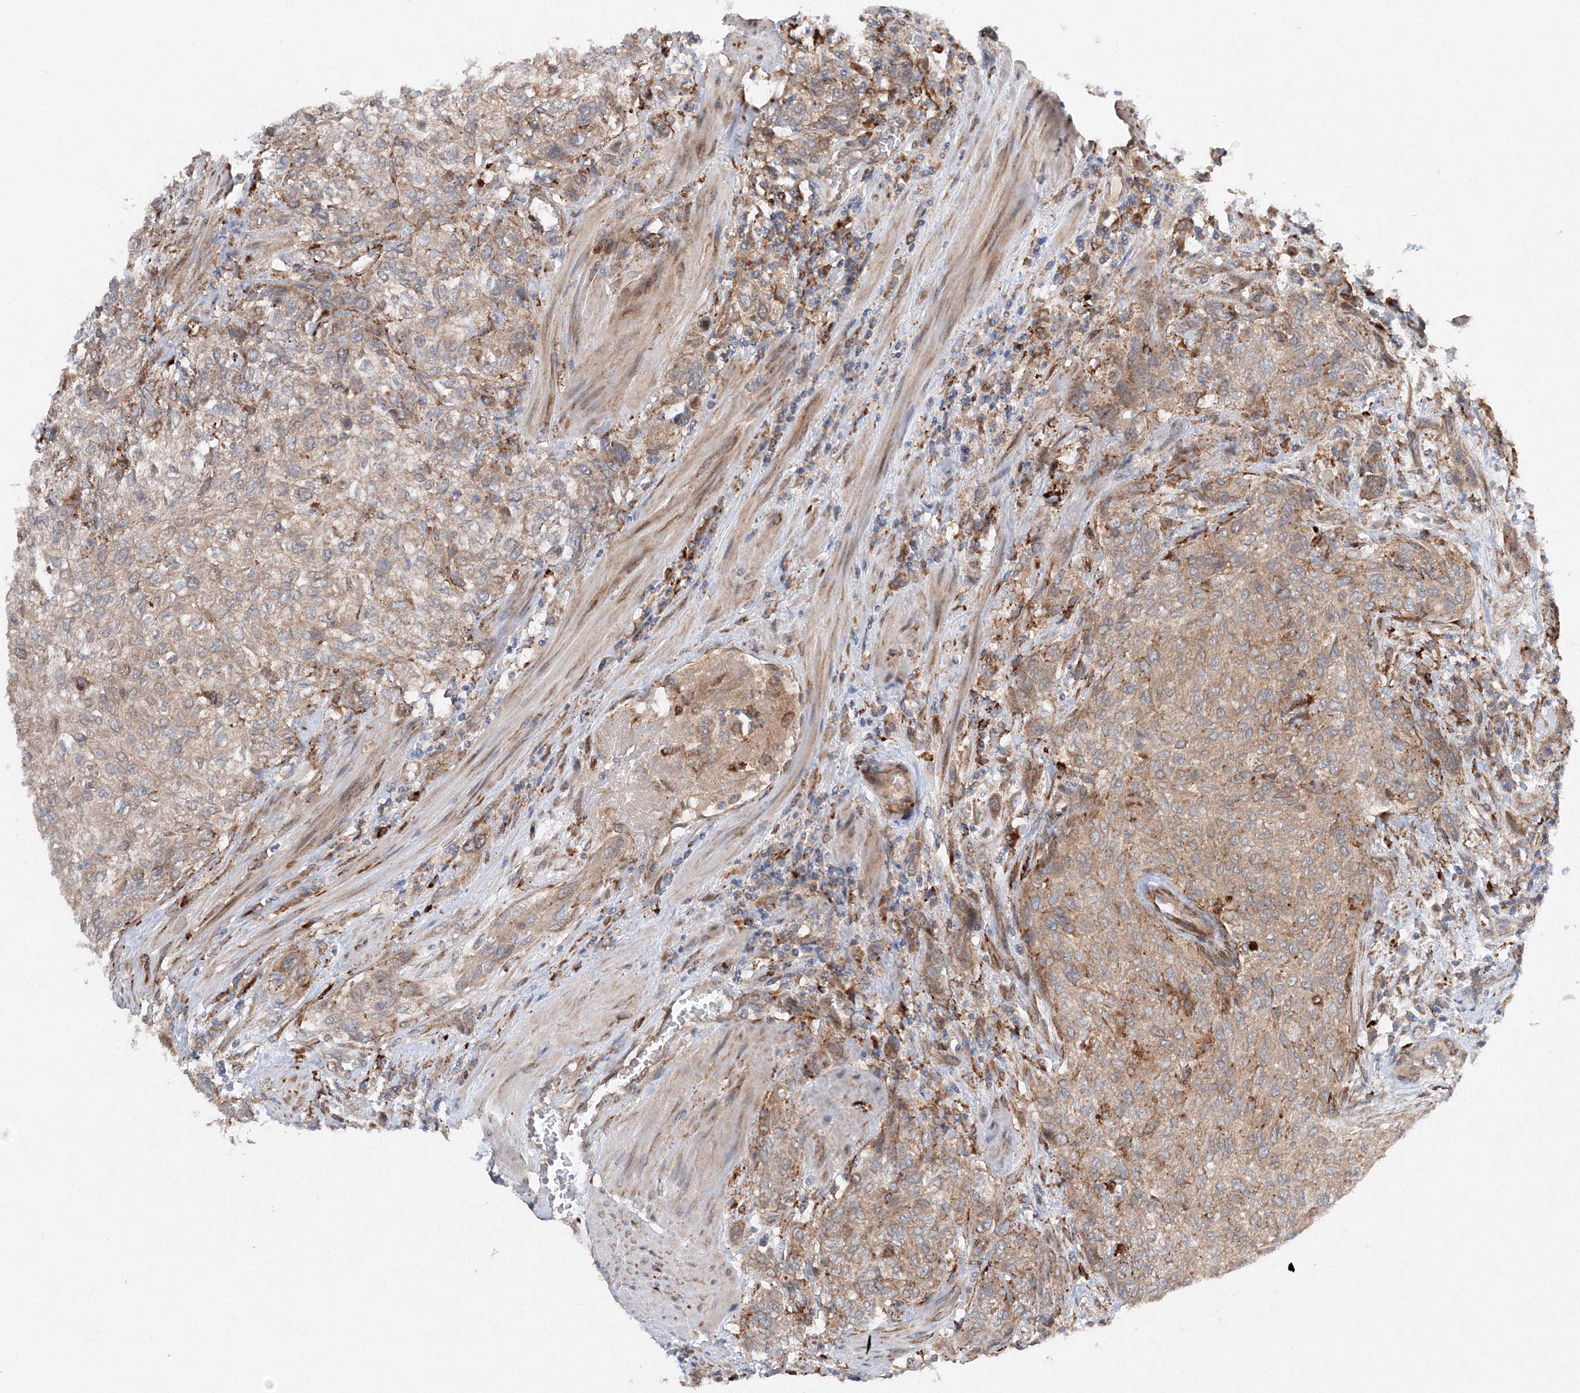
{"staining": {"intensity": "moderate", "quantity": ">75%", "location": "cytoplasmic/membranous"}, "tissue": "urothelial cancer", "cell_type": "Tumor cells", "image_type": "cancer", "snomed": [{"axis": "morphology", "description": "Urothelial carcinoma, High grade"}, {"axis": "topography", "description": "Urinary bladder"}], "caption": "A micrograph of urothelial carcinoma (high-grade) stained for a protein exhibits moderate cytoplasmic/membranous brown staining in tumor cells.", "gene": "SLC36A1", "patient": {"sex": "male", "age": 35}}